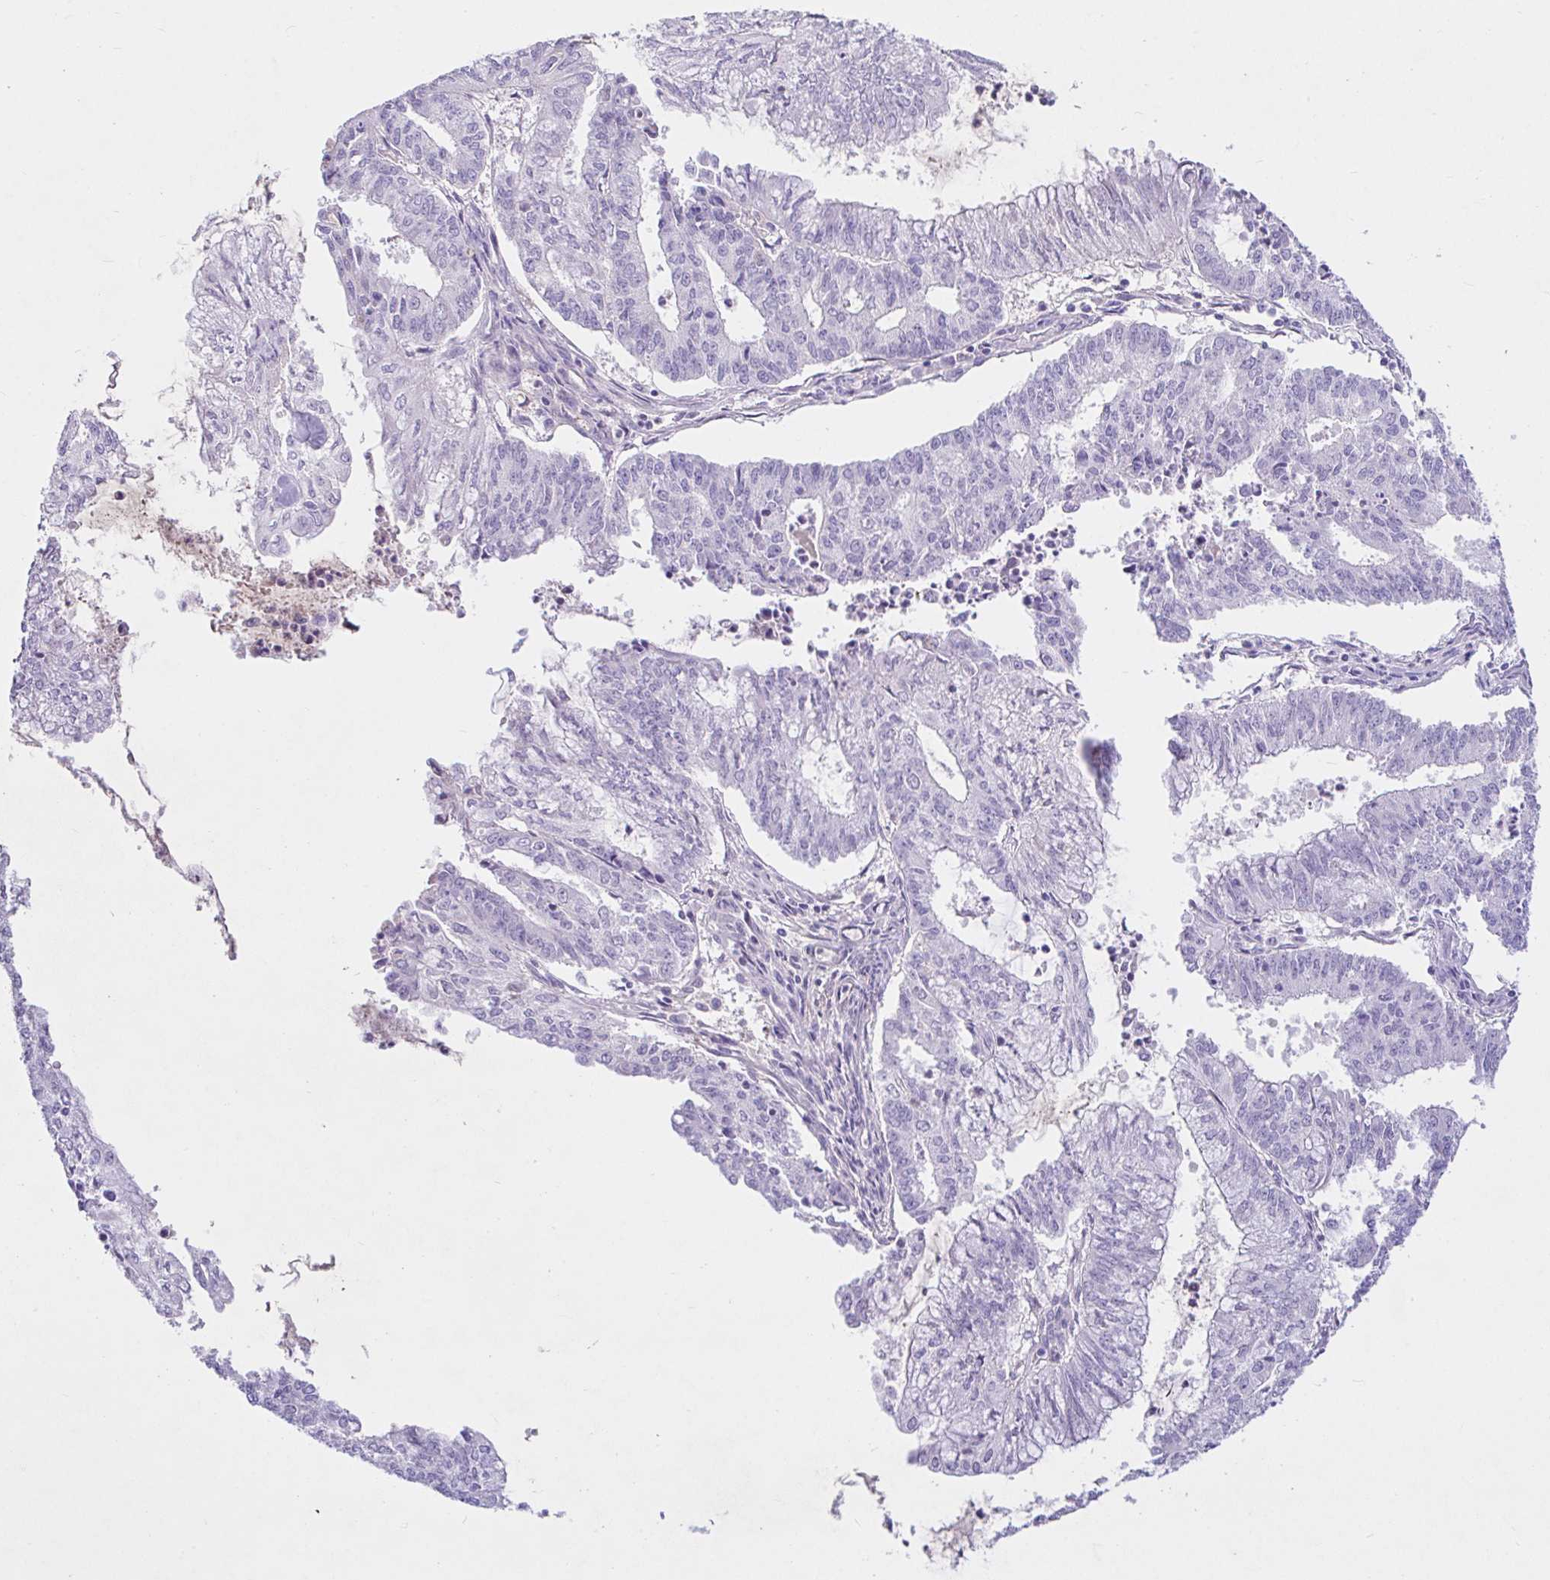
{"staining": {"intensity": "negative", "quantity": "none", "location": "none"}, "tissue": "endometrial cancer", "cell_type": "Tumor cells", "image_type": "cancer", "snomed": [{"axis": "morphology", "description": "Adenocarcinoma, NOS"}, {"axis": "topography", "description": "Endometrium"}], "caption": "A histopathology image of endometrial cancer (adenocarcinoma) stained for a protein reveals no brown staining in tumor cells.", "gene": "SAA4", "patient": {"sex": "female", "age": 61}}